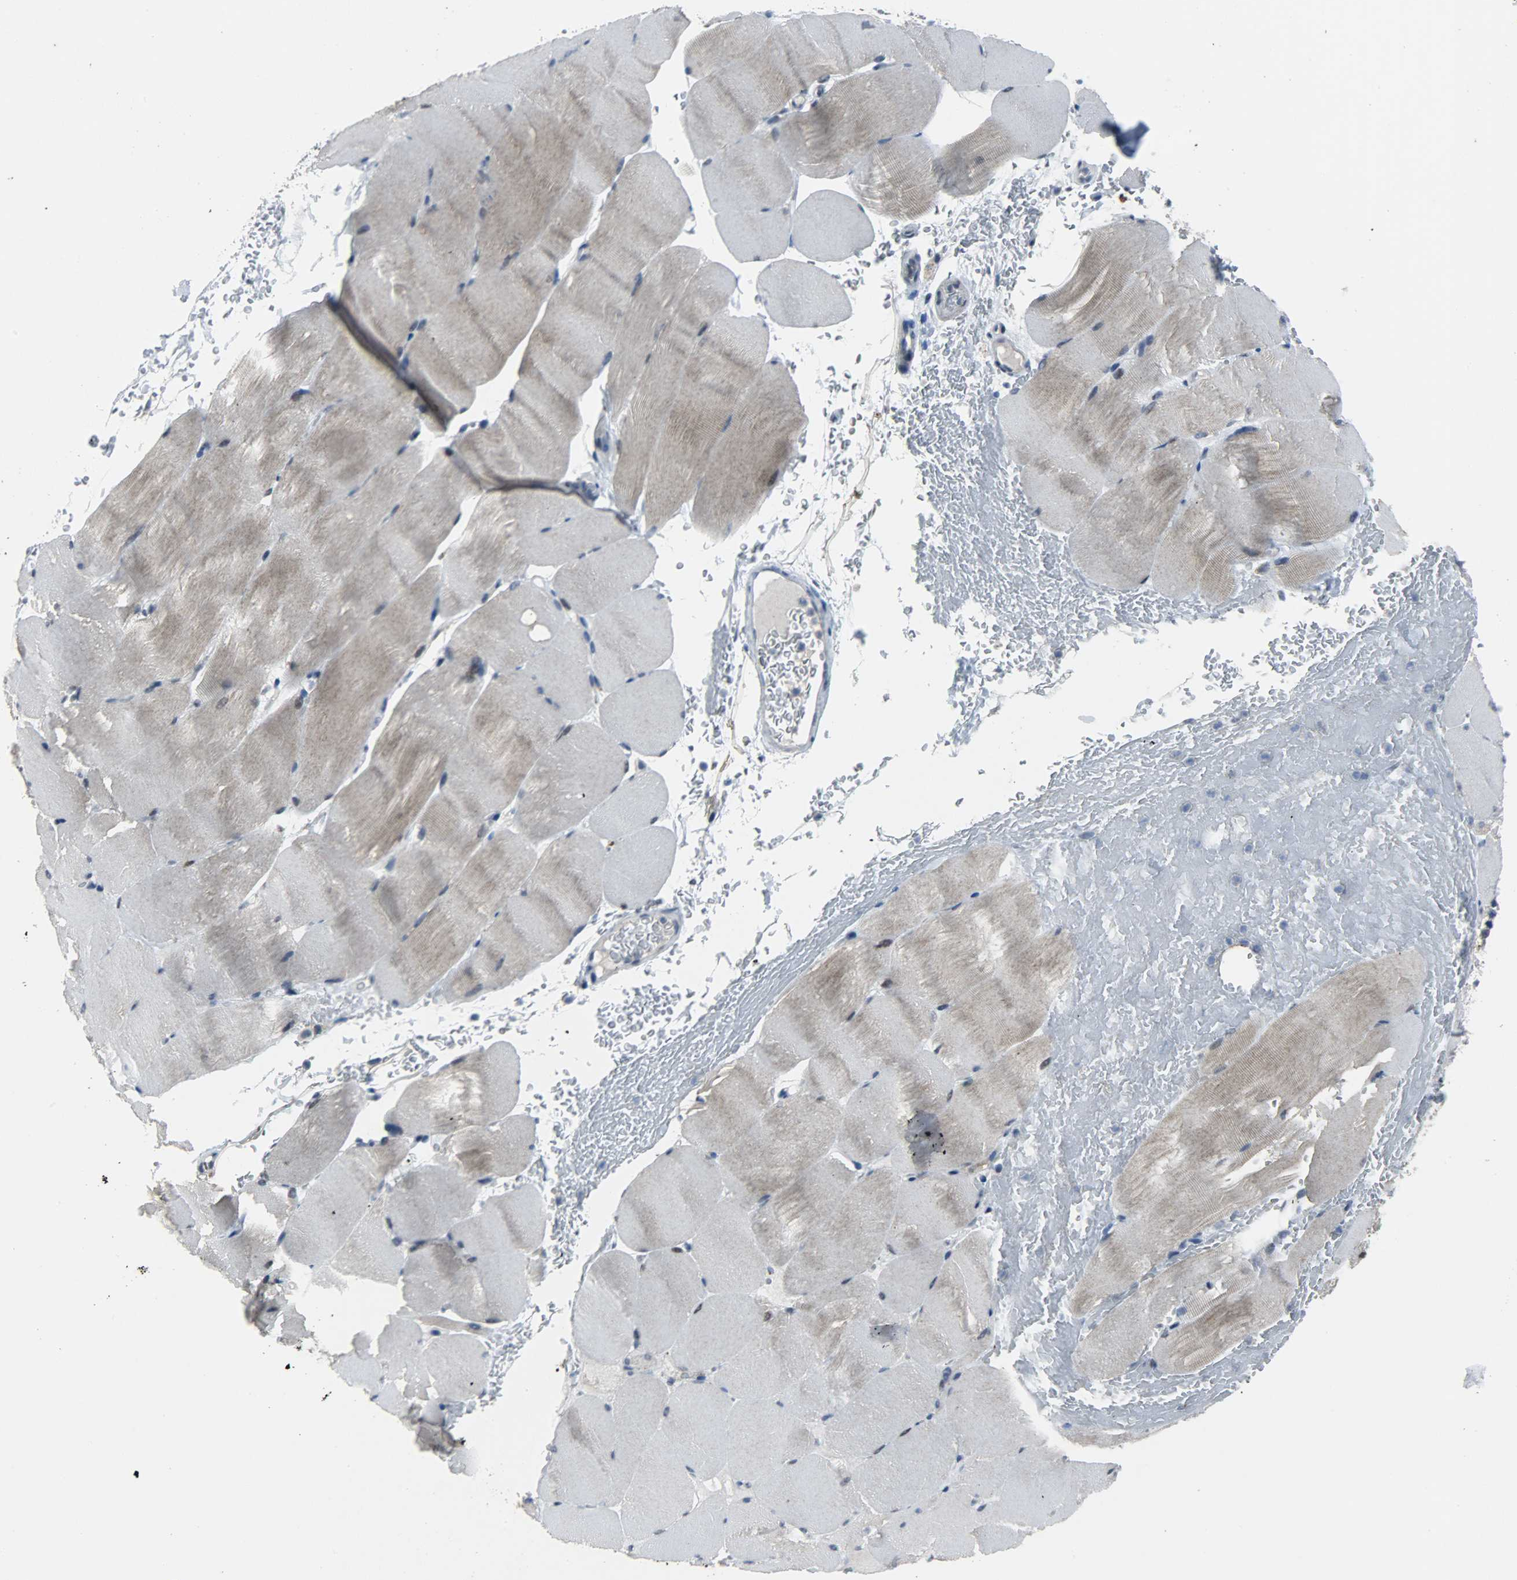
{"staining": {"intensity": "weak", "quantity": "25%-75%", "location": "cytoplasmic/membranous"}, "tissue": "skeletal muscle", "cell_type": "Myocytes", "image_type": "normal", "snomed": [{"axis": "morphology", "description": "Normal tissue, NOS"}, {"axis": "topography", "description": "Skeletal muscle"}], "caption": "The image reveals a brown stain indicating the presence of a protein in the cytoplasmic/membranous of myocytes in skeletal muscle.", "gene": "PPARG", "patient": {"sex": "female", "age": 37}}